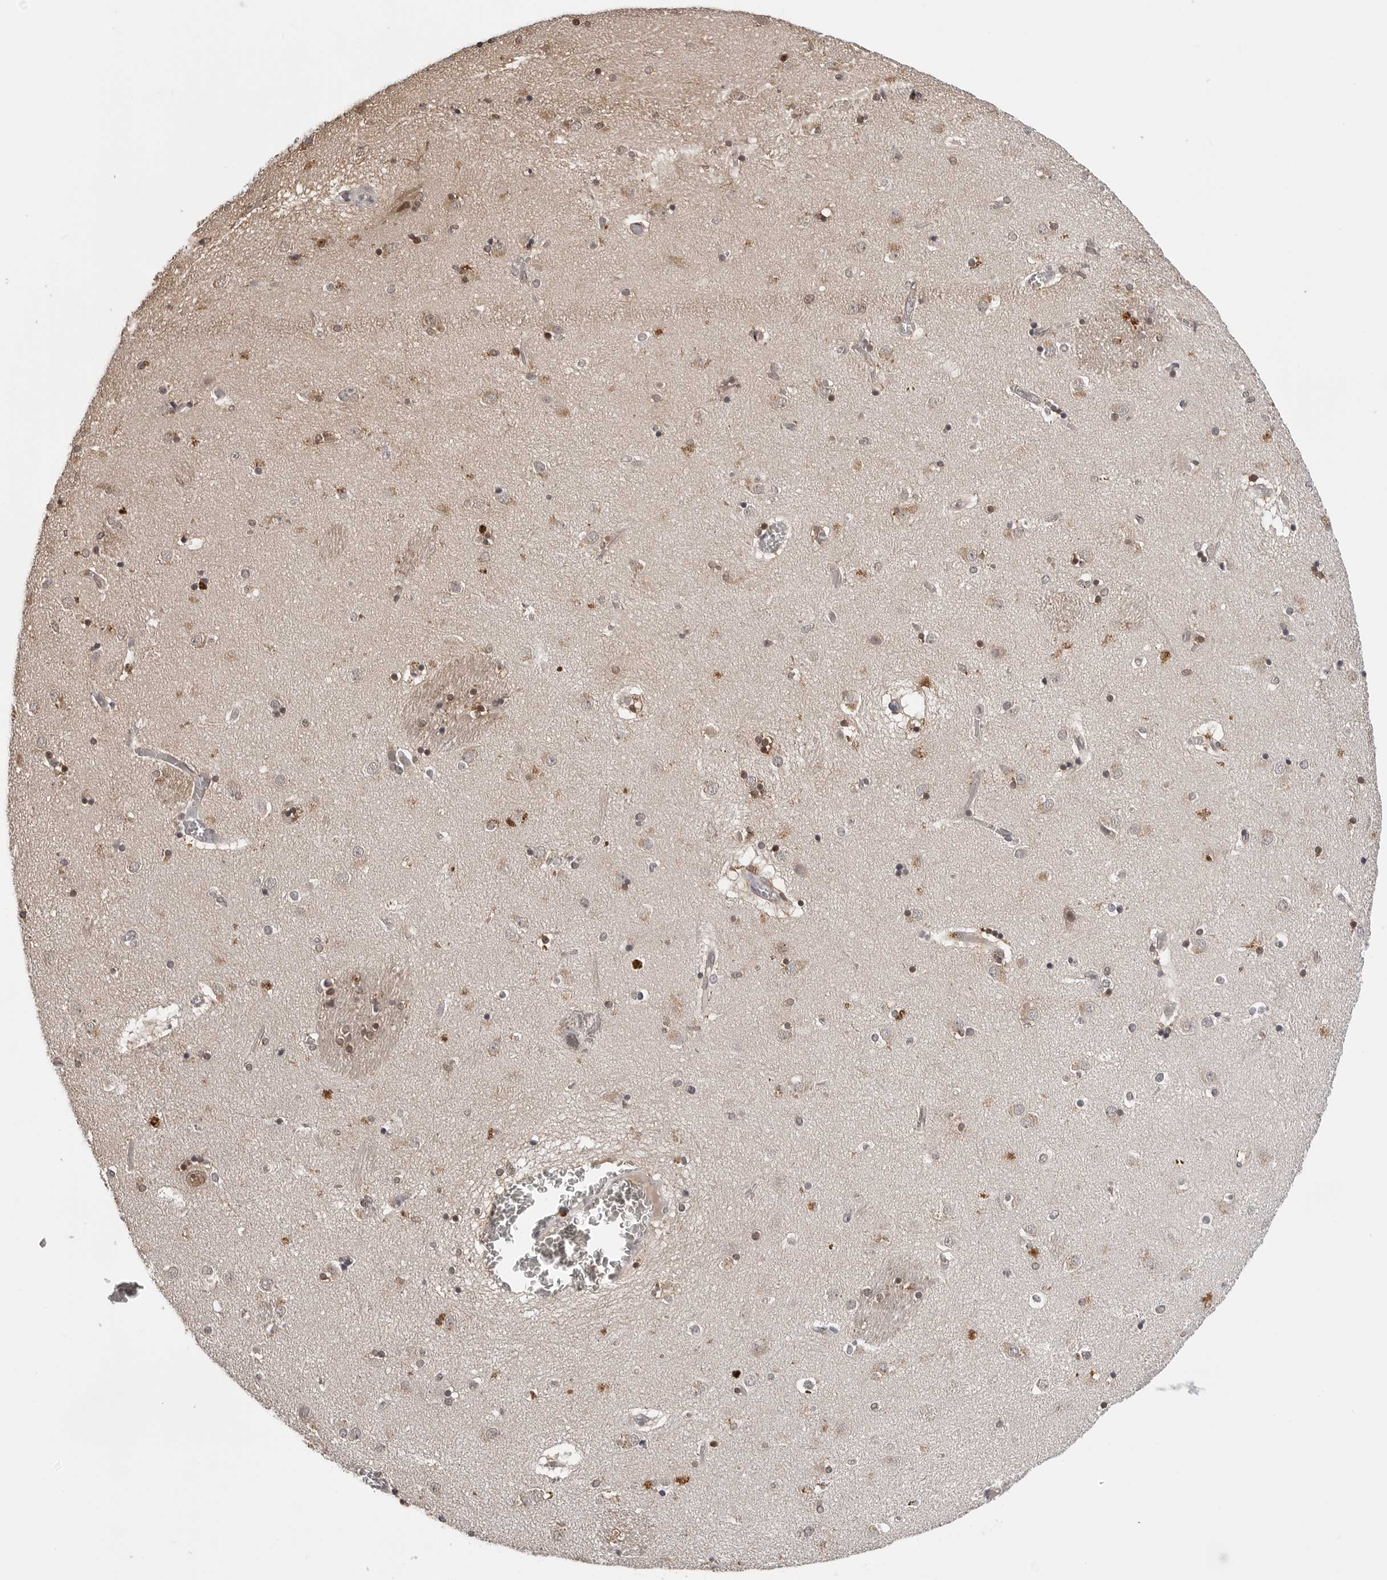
{"staining": {"intensity": "weak", "quantity": "<25%", "location": "cytoplasmic/membranous"}, "tissue": "caudate", "cell_type": "Glial cells", "image_type": "normal", "snomed": [{"axis": "morphology", "description": "Normal tissue, NOS"}, {"axis": "topography", "description": "Lateral ventricle wall"}], "caption": "Histopathology image shows no significant protein staining in glial cells of benign caudate.", "gene": "TRMT13", "patient": {"sex": "male", "age": 70}}